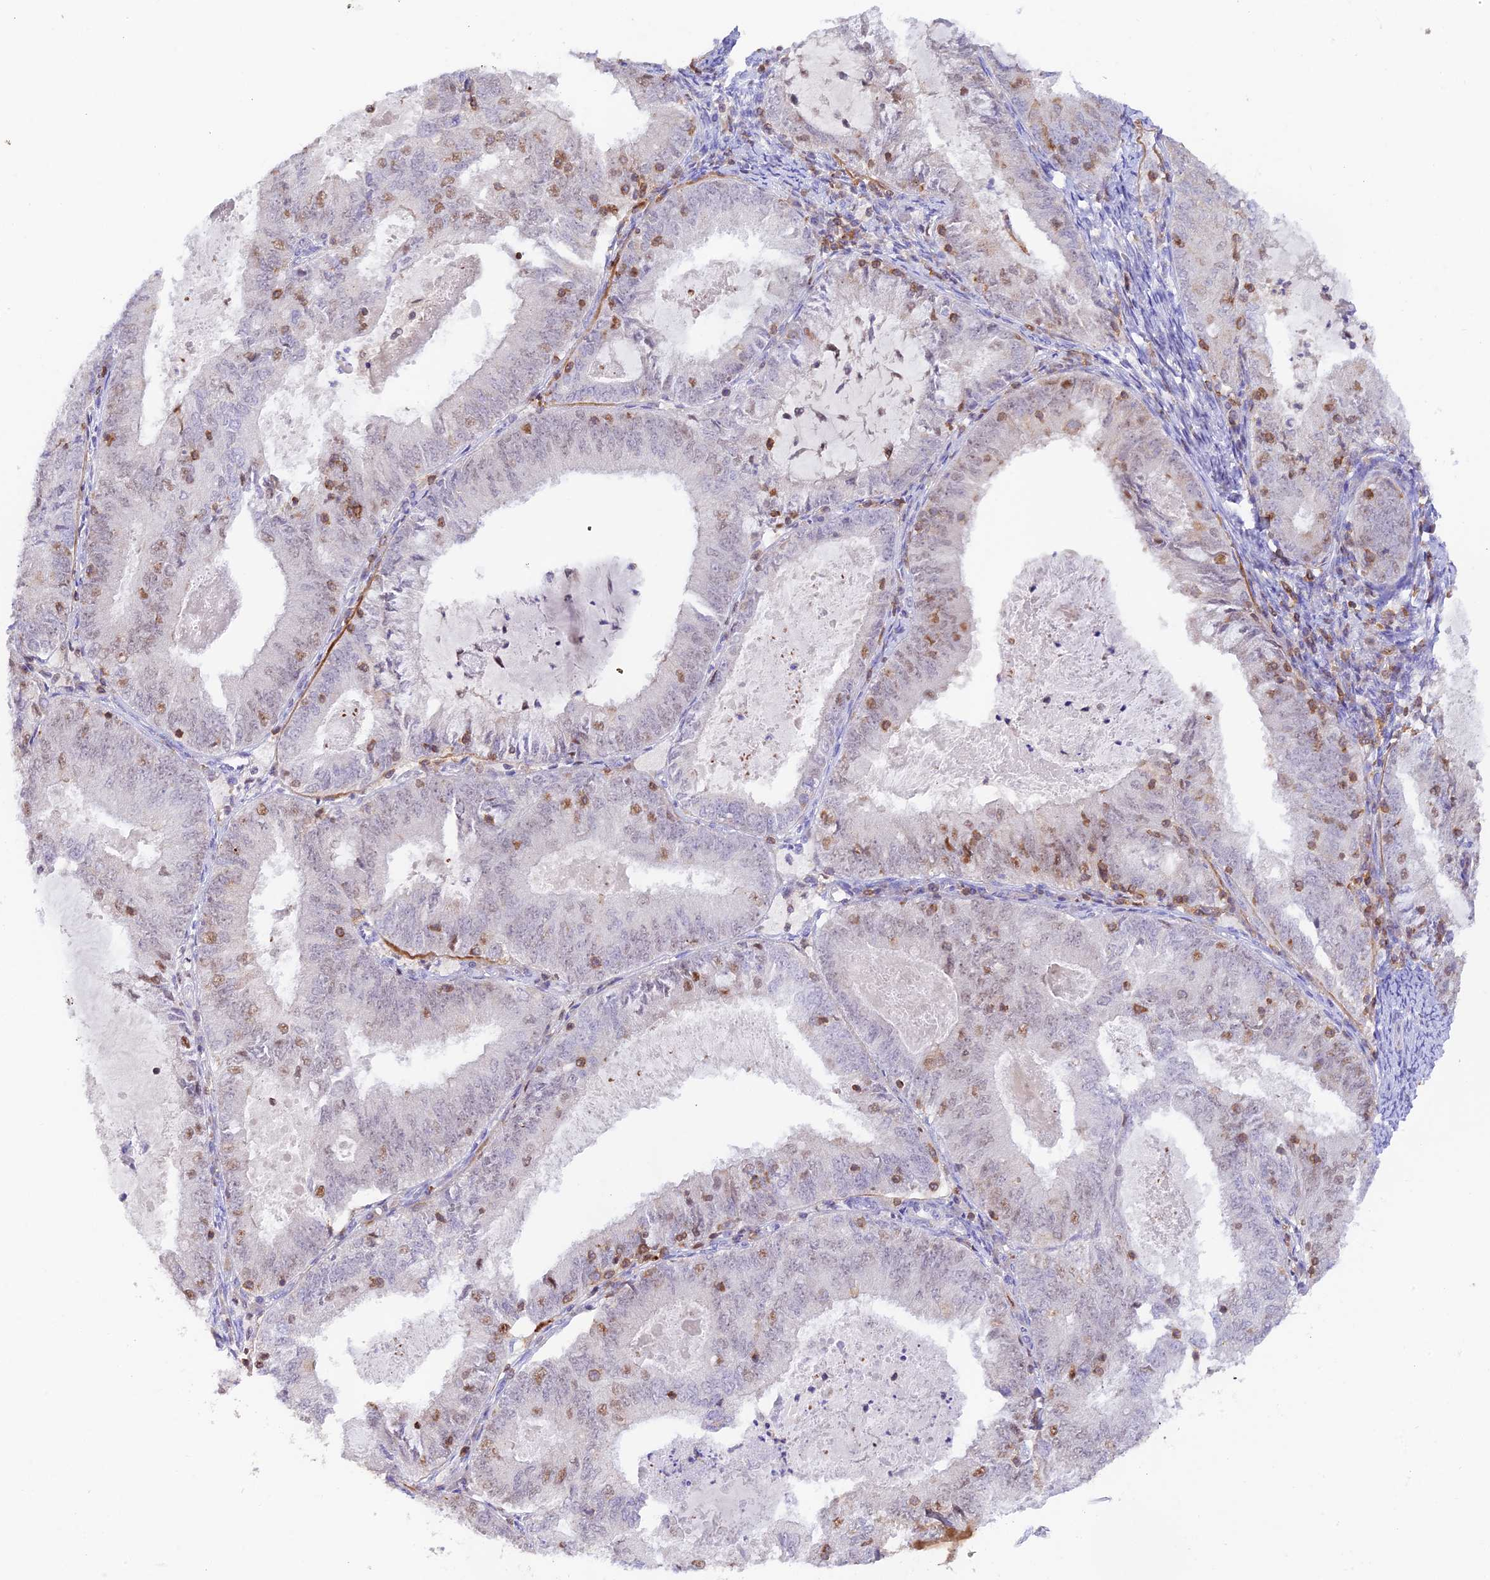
{"staining": {"intensity": "moderate", "quantity": "<25%", "location": "nuclear"}, "tissue": "endometrial cancer", "cell_type": "Tumor cells", "image_type": "cancer", "snomed": [{"axis": "morphology", "description": "Adenocarcinoma, NOS"}, {"axis": "topography", "description": "Endometrium"}], "caption": "Immunohistochemical staining of endometrial cancer displays low levels of moderate nuclear protein expression in approximately <25% of tumor cells.", "gene": "DENND1C", "patient": {"sex": "female", "age": 57}}